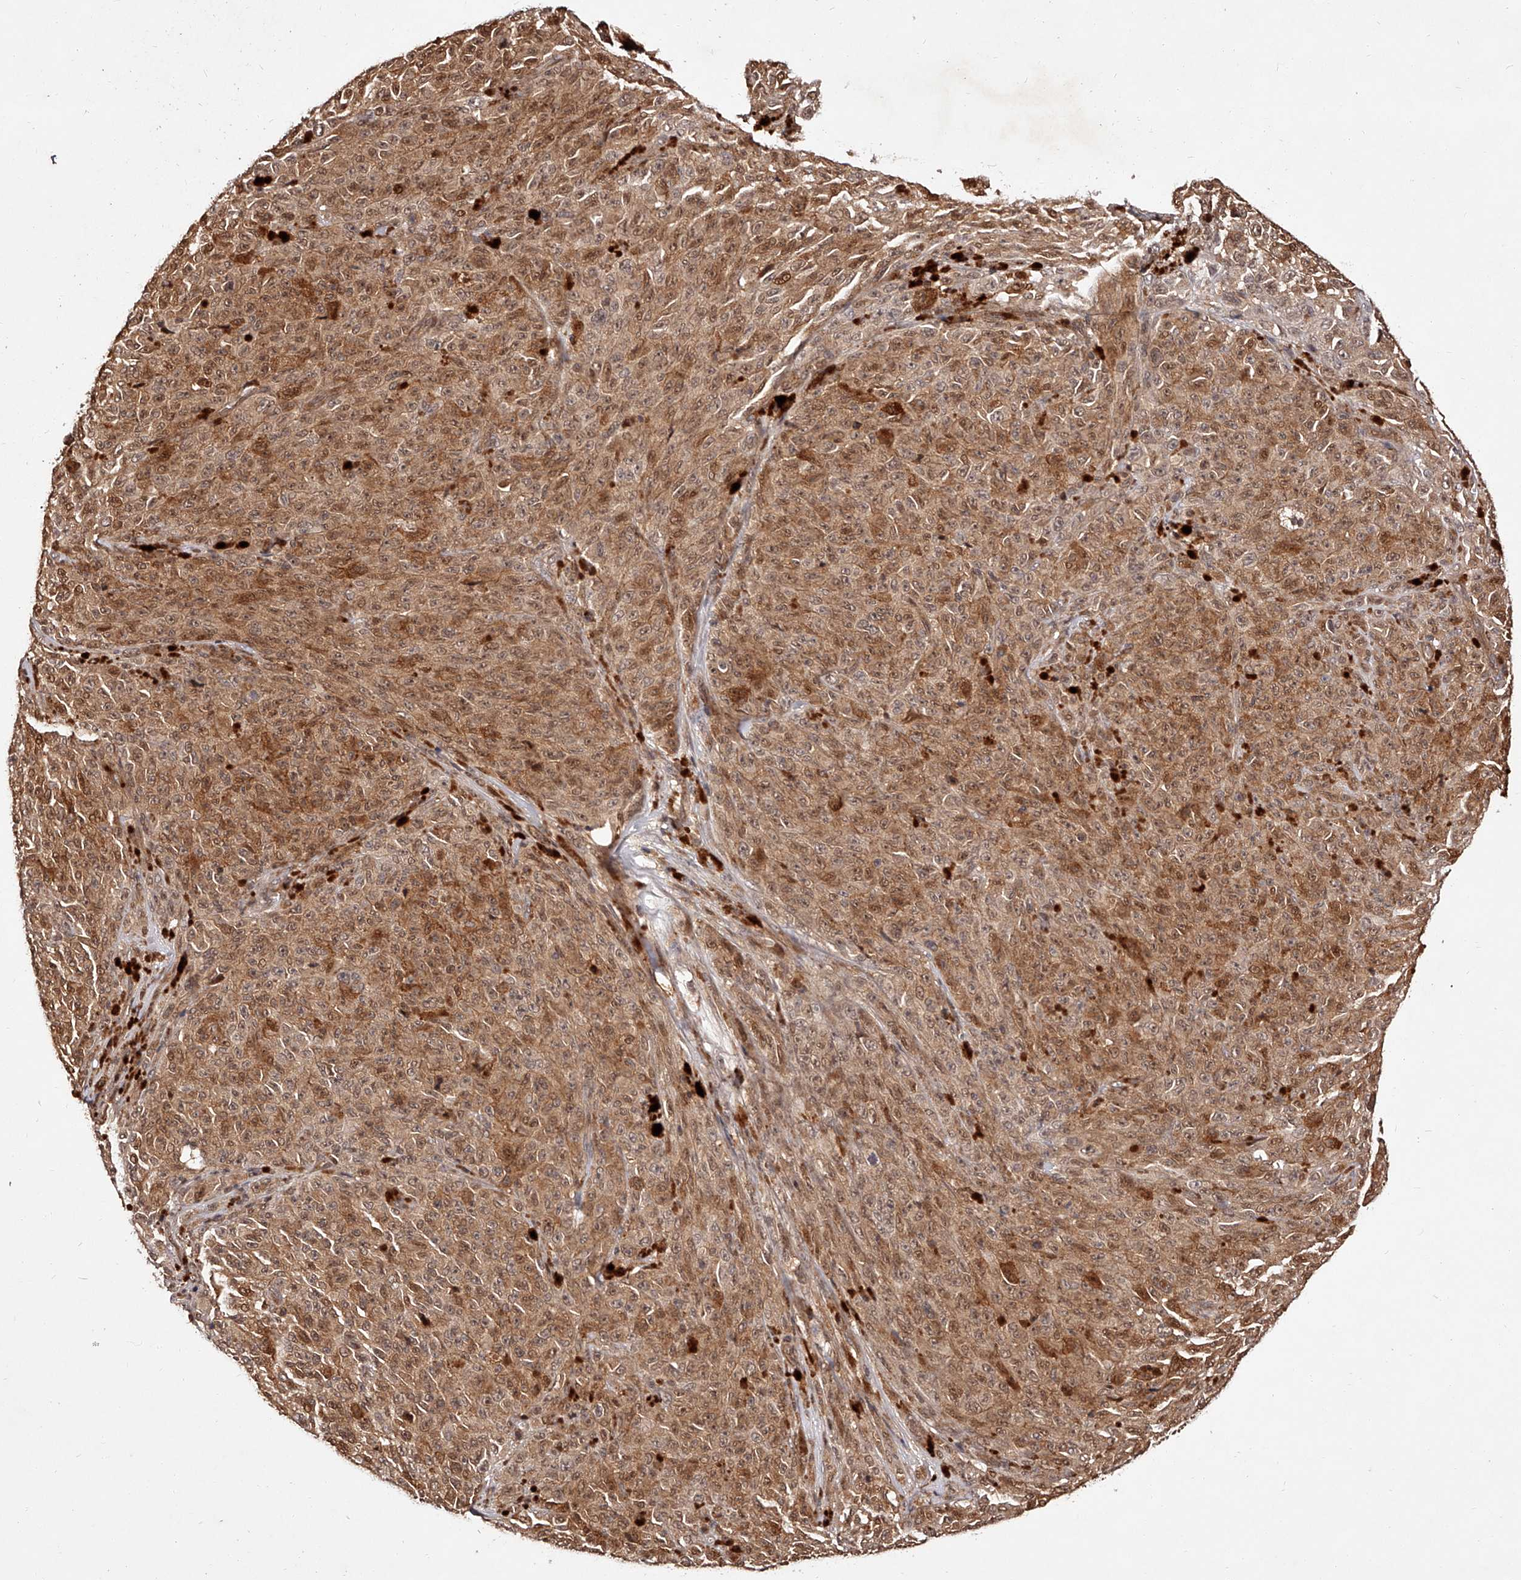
{"staining": {"intensity": "moderate", "quantity": ">75%", "location": "cytoplasmic/membranous,nuclear"}, "tissue": "melanoma", "cell_type": "Tumor cells", "image_type": "cancer", "snomed": [{"axis": "morphology", "description": "Malignant melanoma, NOS"}, {"axis": "topography", "description": "Skin"}], "caption": "Protein staining of malignant melanoma tissue exhibits moderate cytoplasmic/membranous and nuclear expression in approximately >75% of tumor cells. Nuclei are stained in blue.", "gene": "CUL7", "patient": {"sex": "female", "age": 82}}